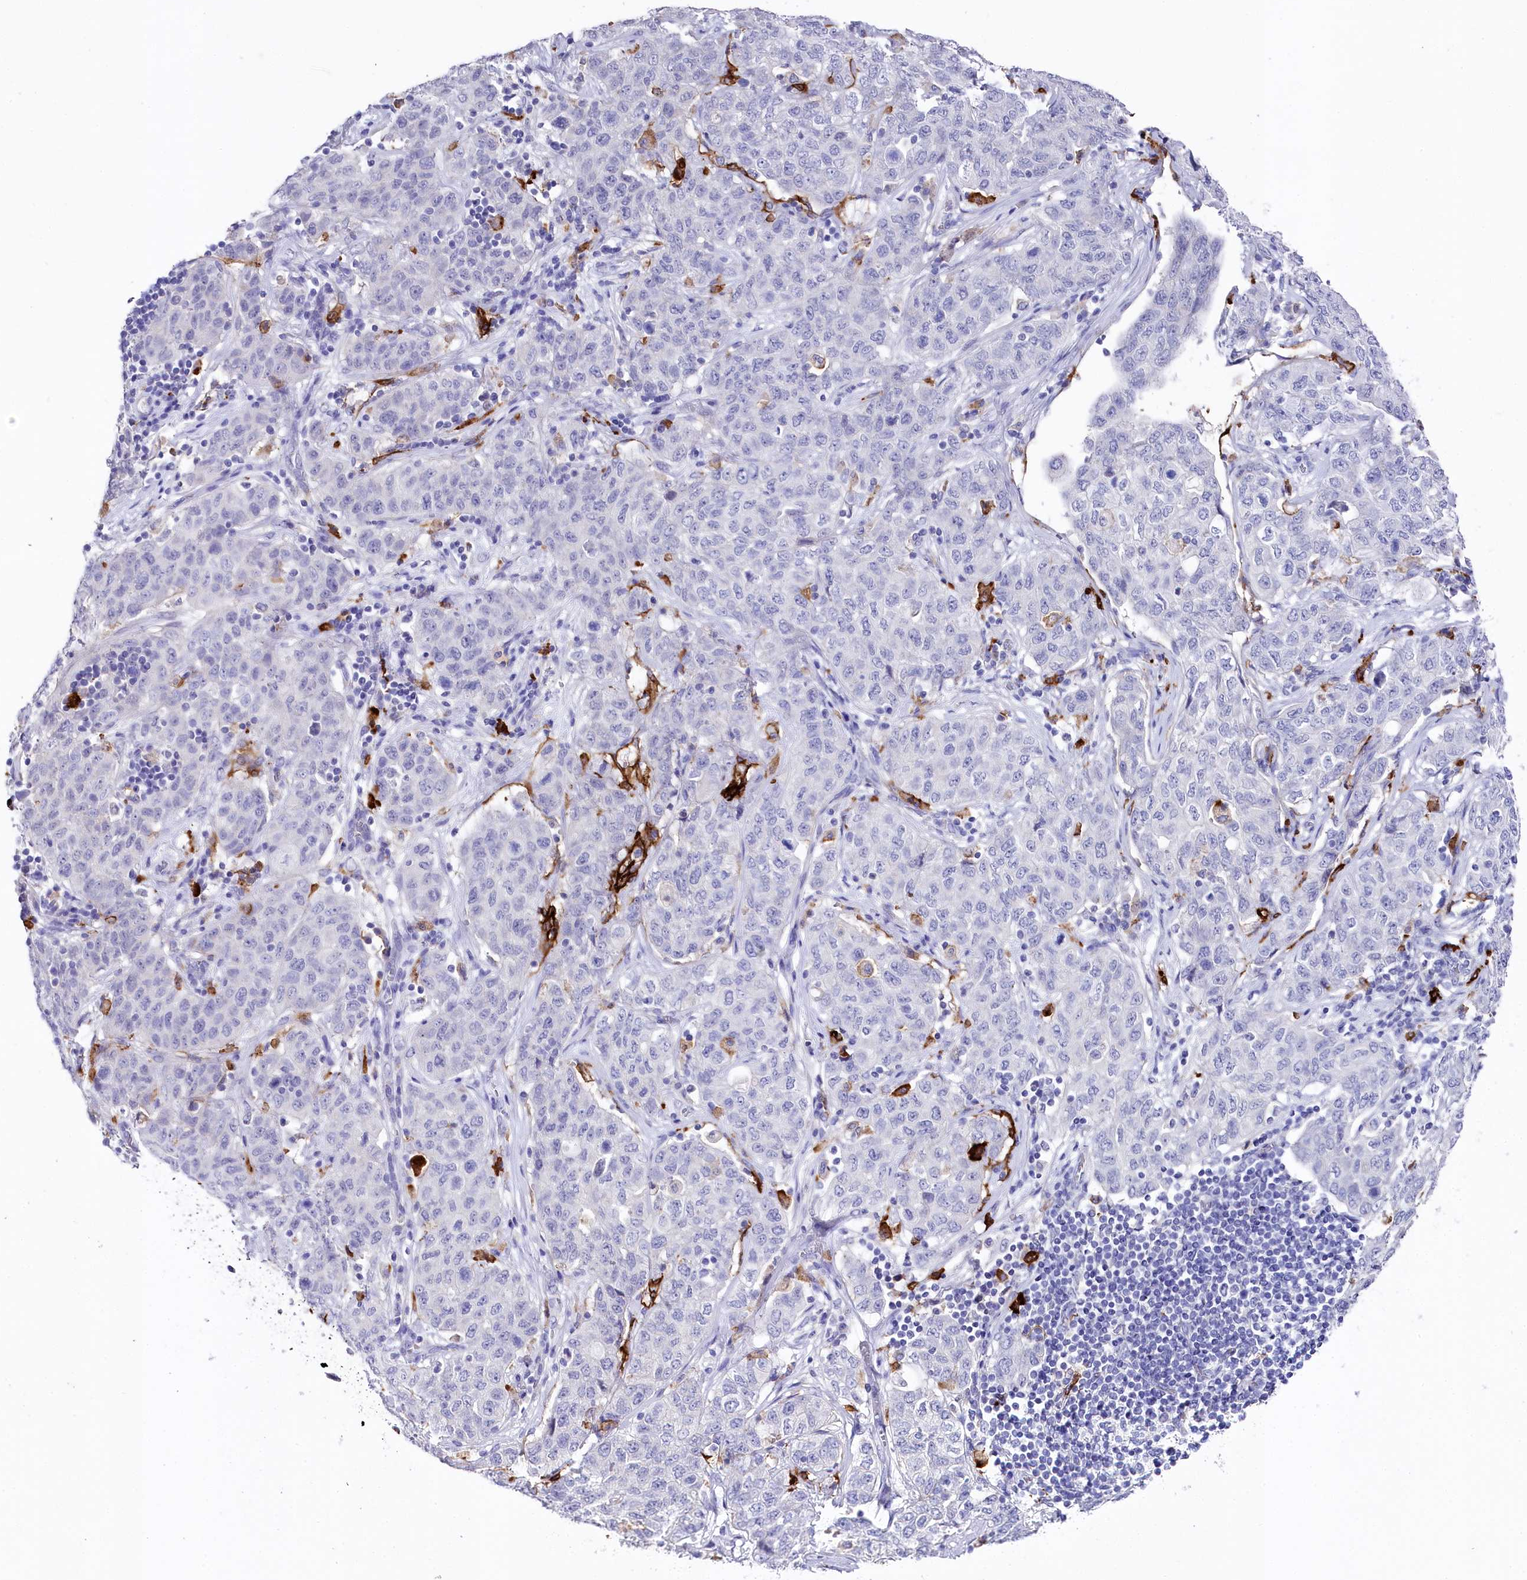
{"staining": {"intensity": "negative", "quantity": "none", "location": "none"}, "tissue": "stomach cancer", "cell_type": "Tumor cells", "image_type": "cancer", "snomed": [{"axis": "morphology", "description": "Normal tissue, NOS"}, {"axis": "morphology", "description": "Adenocarcinoma, NOS"}, {"axis": "topography", "description": "Lymph node"}, {"axis": "topography", "description": "Stomach"}], "caption": "The photomicrograph demonstrates no staining of tumor cells in stomach cancer (adenocarcinoma).", "gene": "CLEC4M", "patient": {"sex": "male", "age": 48}}